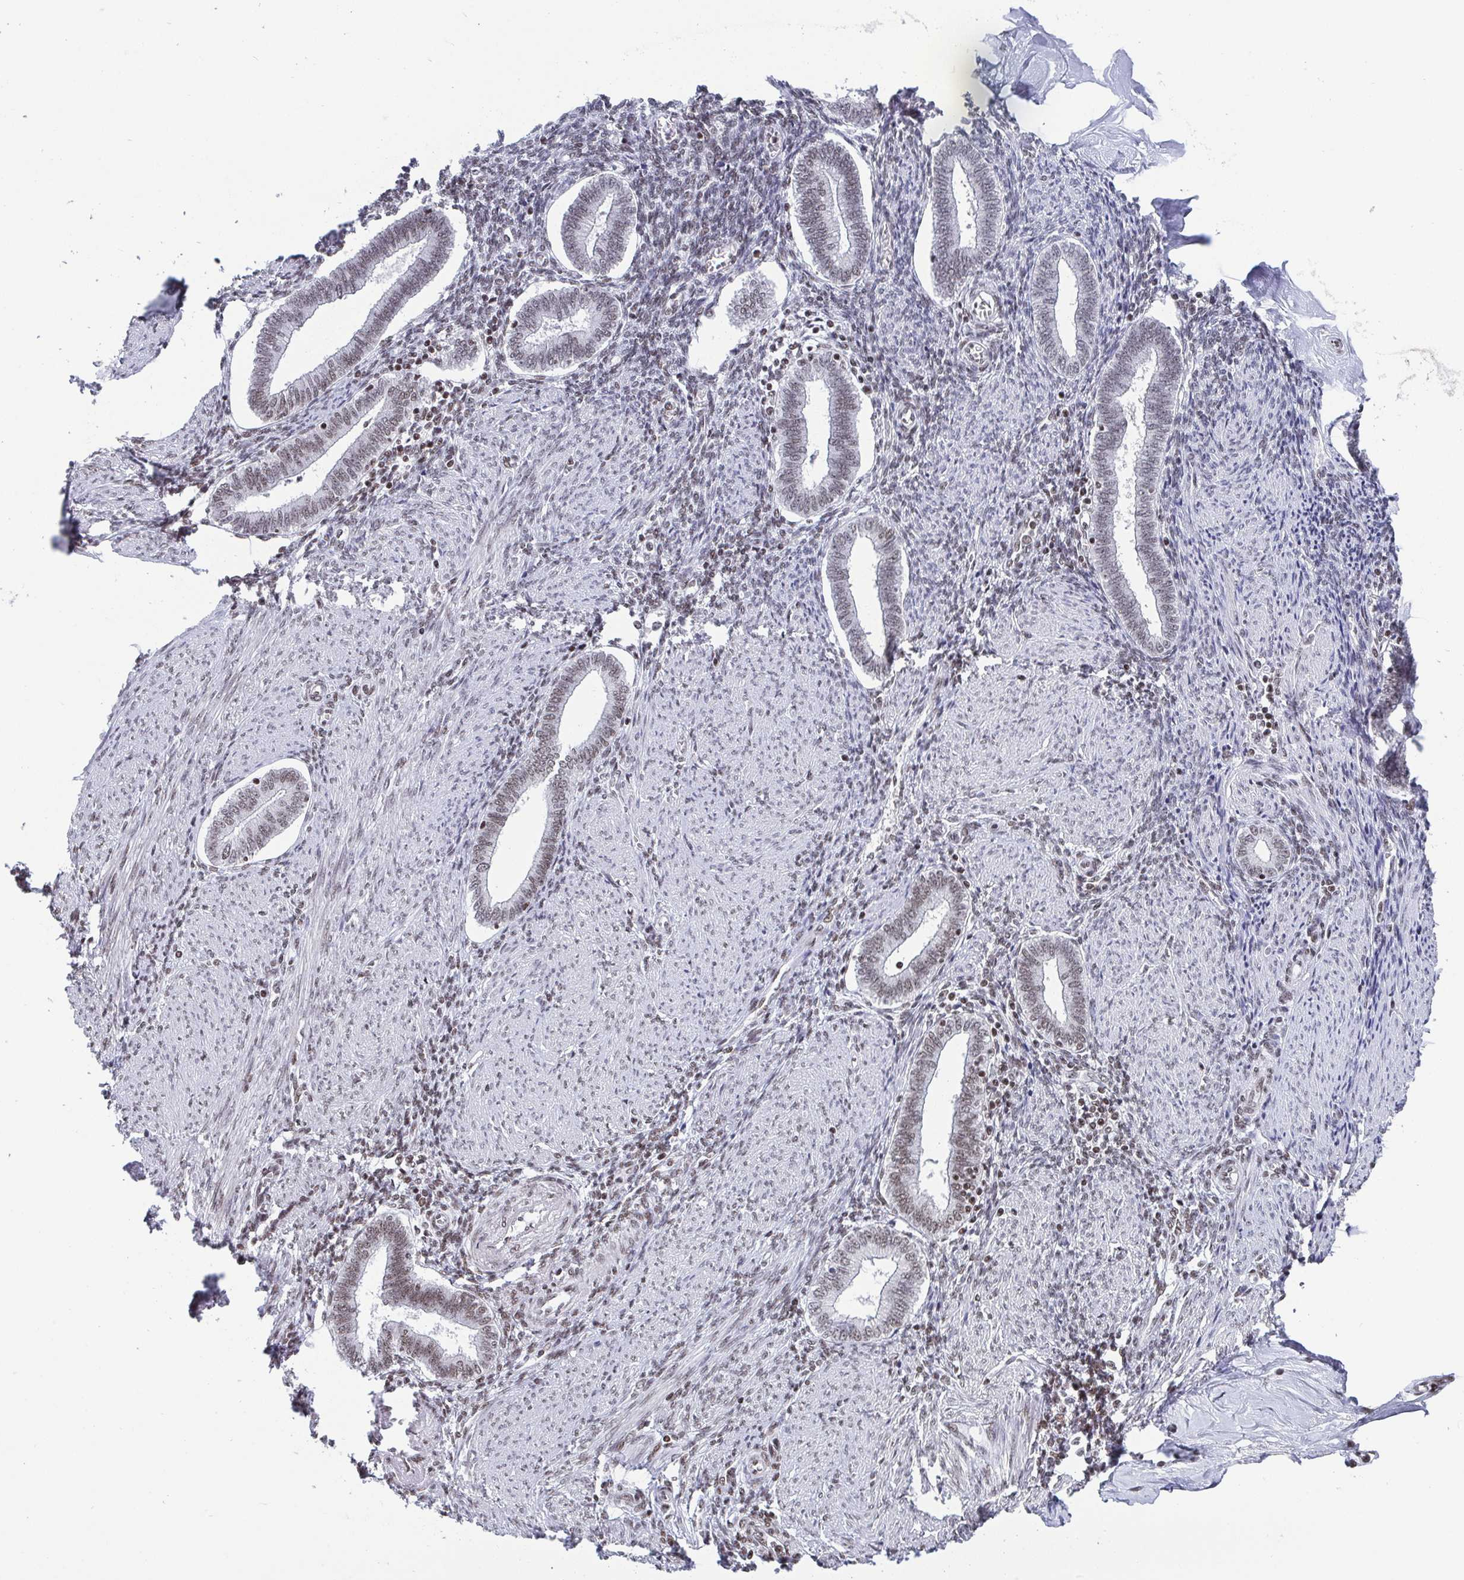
{"staining": {"intensity": "moderate", "quantity": ">75%", "location": "nuclear"}, "tissue": "endometrium", "cell_type": "Cells in endometrial stroma", "image_type": "normal", "snomed": [{"axis": "morphology", "description": "Normal tissue, NOS"}, {"axis": "topography", "description": "Endometrium"}], "caption": "This micrograph demonstrates immunohistochemistry staining of unremarkable human endometrium, with medium moderate nuclear staining in approximately >75% of cells in endometrial stroma.", "gene": "CTCF", "patient": {"sex": "female", "age": 42}}